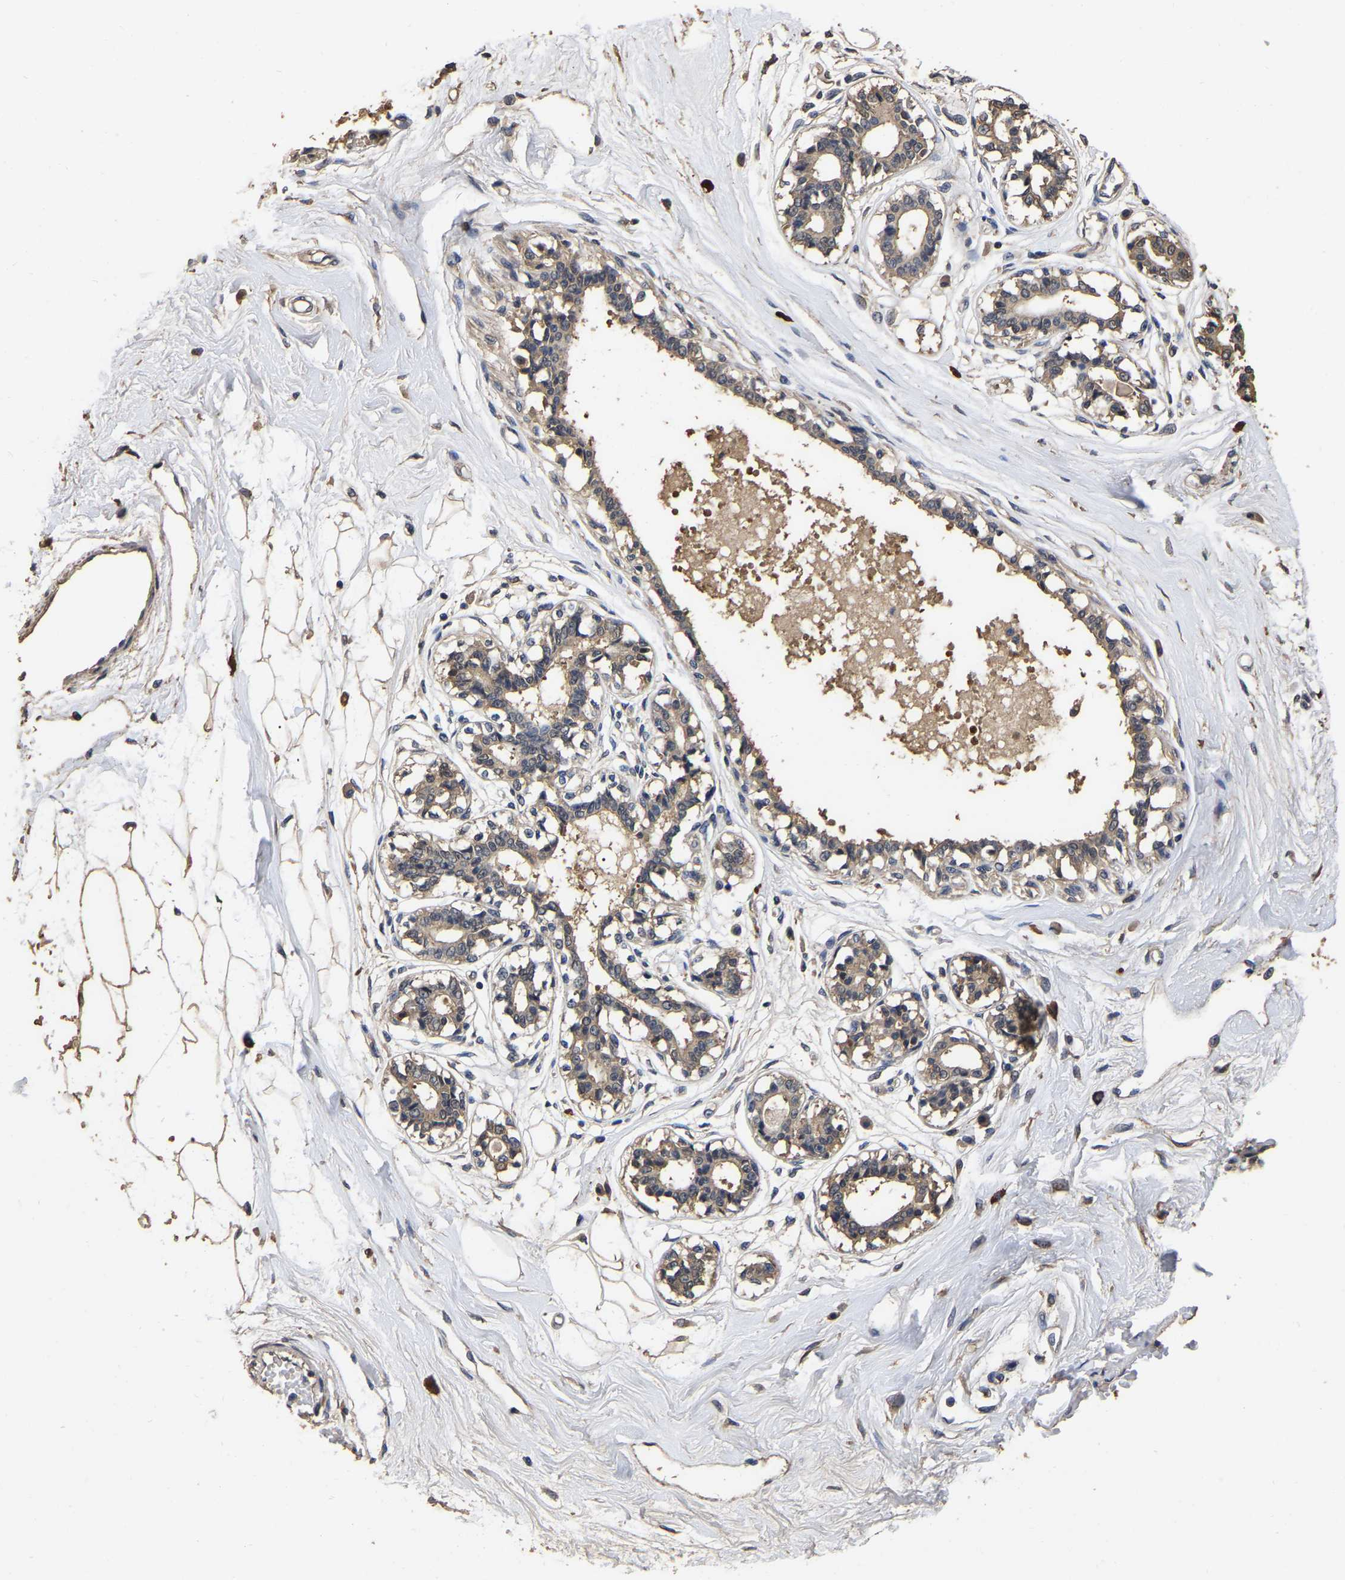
{"staining": {"intensity": "moderate", "quantity": ">75%", "location": "cytoplasmic/membranous"}, "tissue": "breast", "cell_type": "Adipocytes", "image_type": "normal", "snomed": [{"axis": "morphology", "description": "Normal tissue, NOS"}, {"axis": "topography", "description": "Breast"}], "caption": "A brown stain highlights moderate cytoplasmic/membranous staining of a protein in adipocytes of unremarkable human breast. Nuclei are stained in blue.", "gene": "STK32C", "patient": {"sex": "female", "age": 45}}